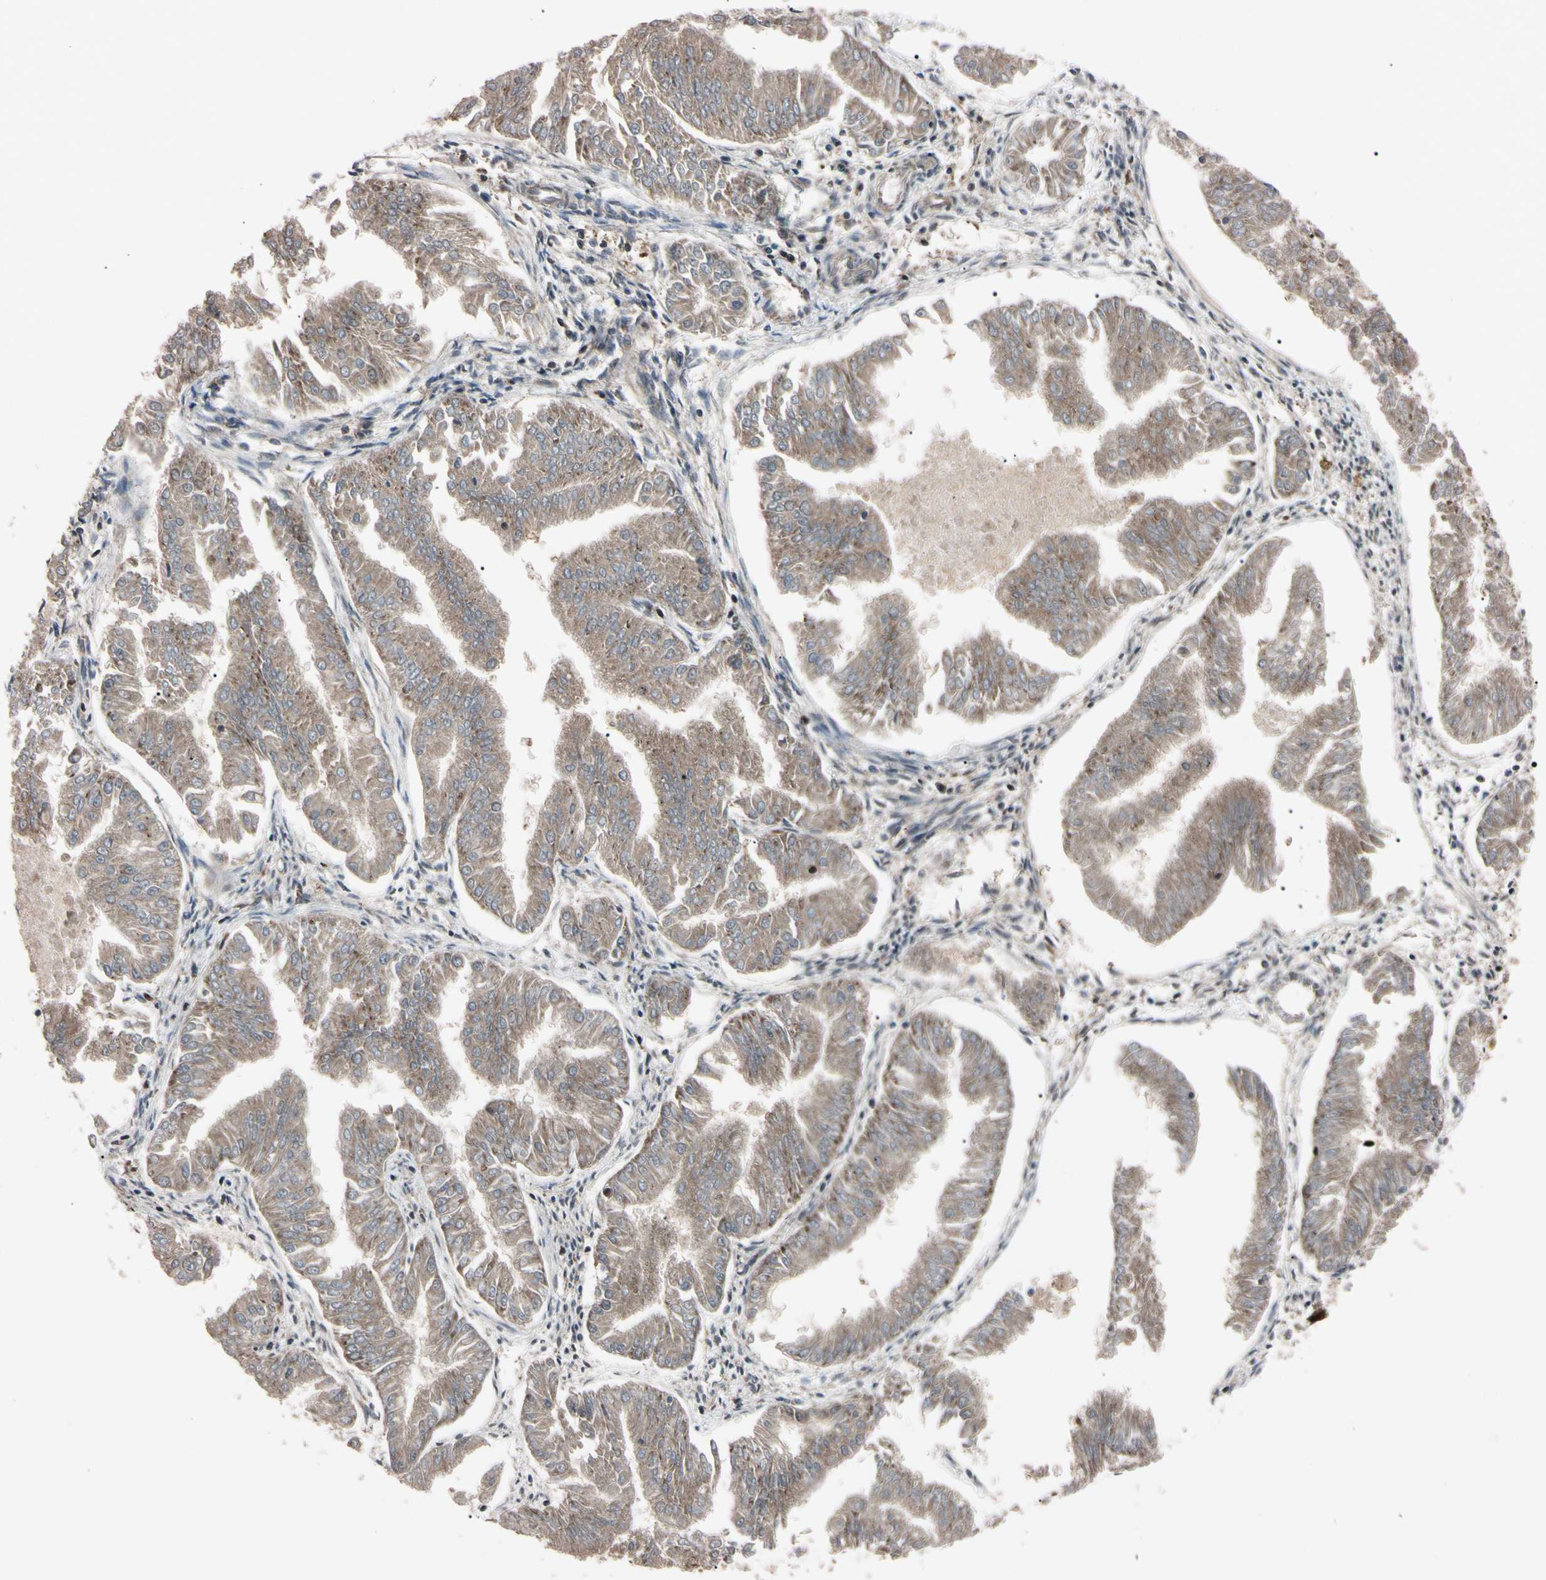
{"staining": {"intensity": "moderate", "quantity": ">75%", "location": "cytoplasmic/membranous"}, "tissue": "endometrial cancer", "cell_type": "Tumor cells", "image_type": "cancer", "snomed": [{"axis": "morphology", "description": "Adenocarcinoma, NOS"}, {"axis": "topography", "description": "Endometrium"}], "caption": "Tumor cells display medium levels of moderate cytoplasmic/membranous staining in approximately >75% of cells in human endometrial cancer (adenocarcinoma).", "gene": "GUCY1B1", "patient": {"sex": "female", "age": 53}}